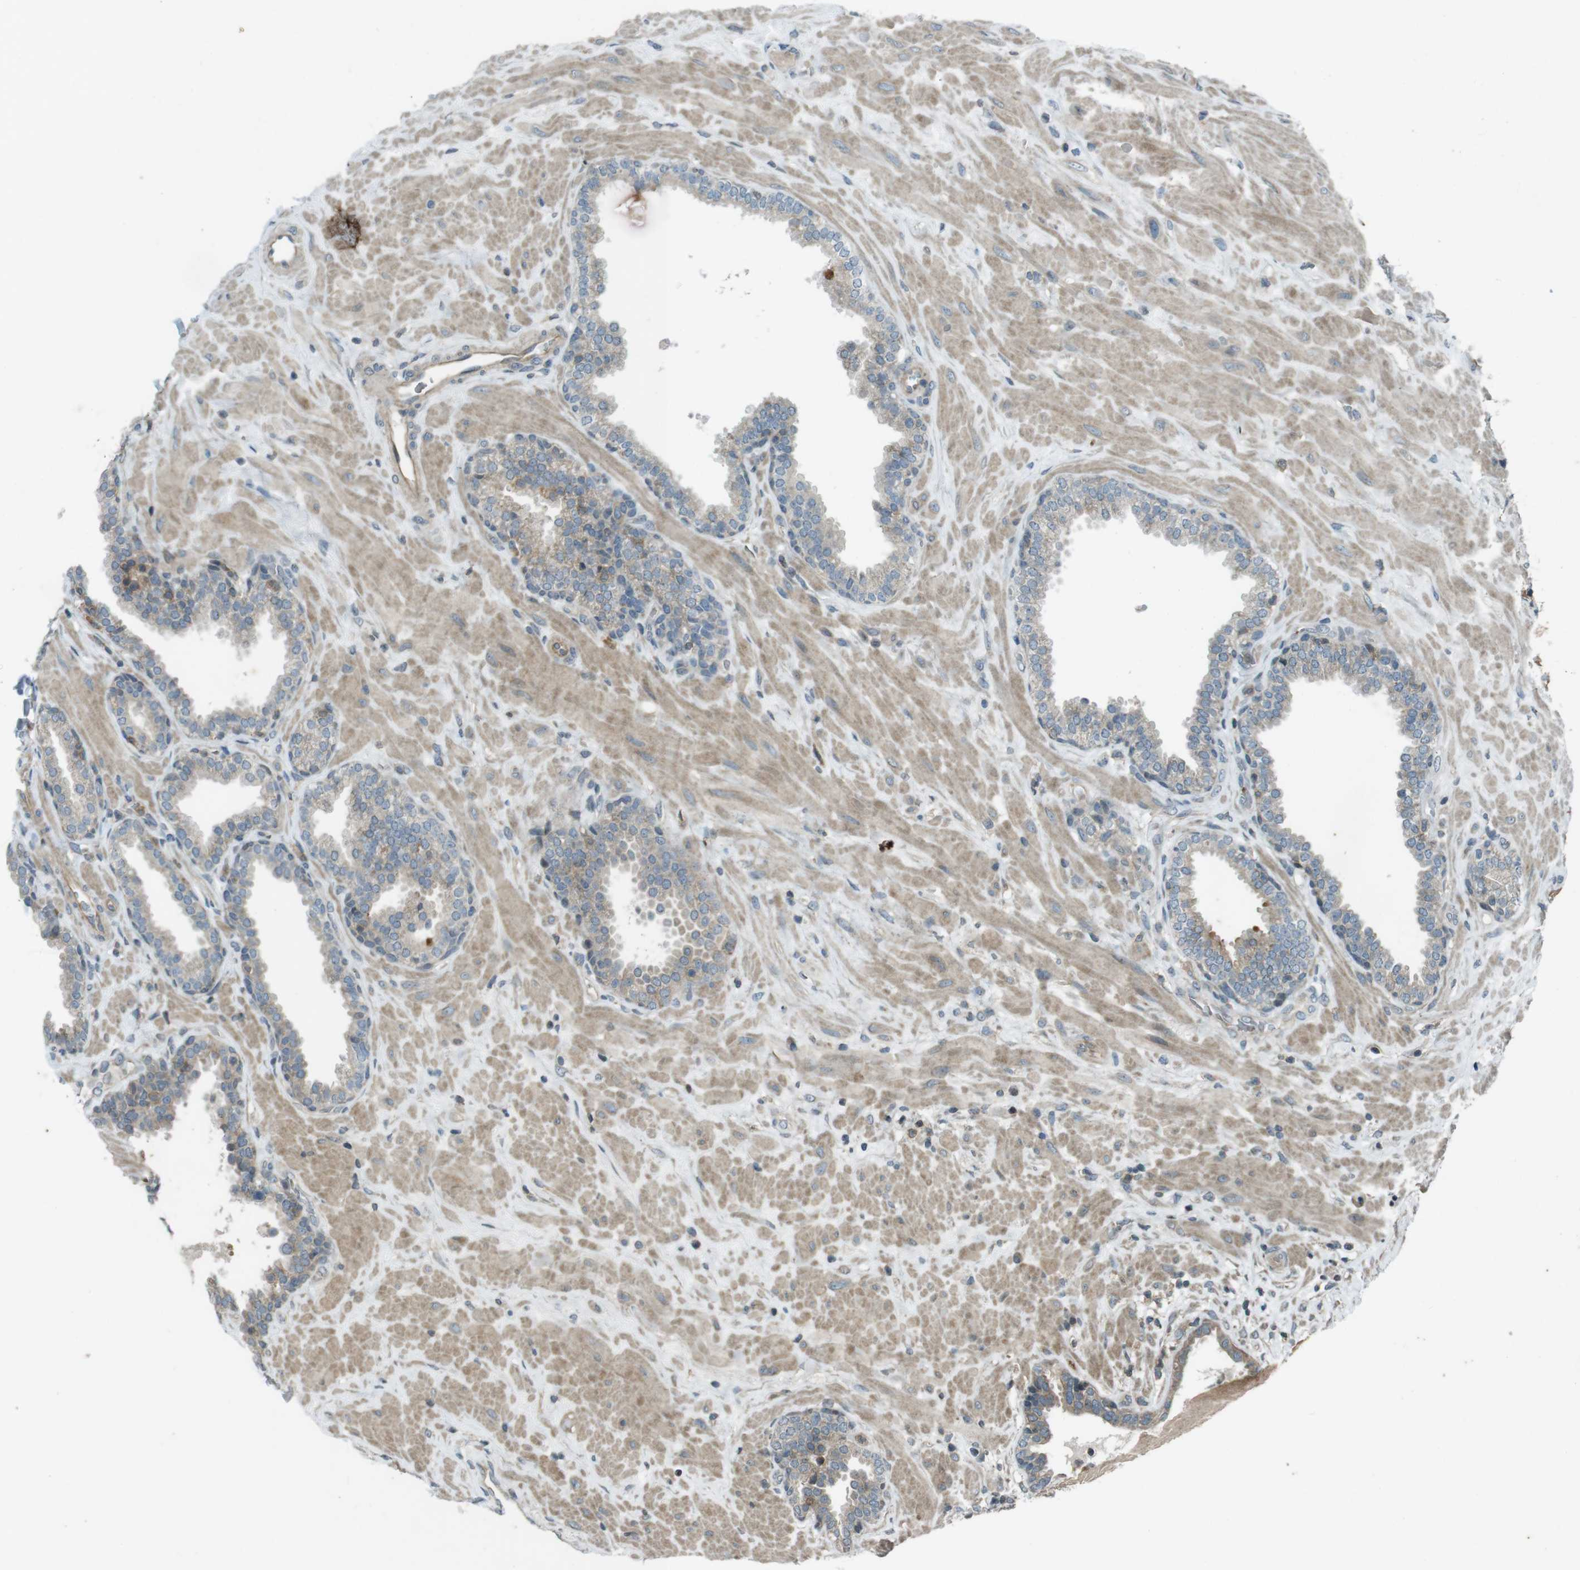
{"staining": {"intensity": "negative", "quantity": "none", "location": "none"}, "tissue": "prostate", "cell_type": "Glandular cells", "image_type": "normal", "snomed": [{"axis": "morphology", "description": "Normal tissue, NOS"}, {"axis": "topography", "description": "Prostate"}], "caption": "This image is of unremarkable prostate stained with IHC to label a protein in brown with the nuclei are counter-stained blue. There is no positivity in glandular cells. Nuclei are stained in blue.", "gene": "ZYX", "patient": {"sex": "male", "age": 51}}